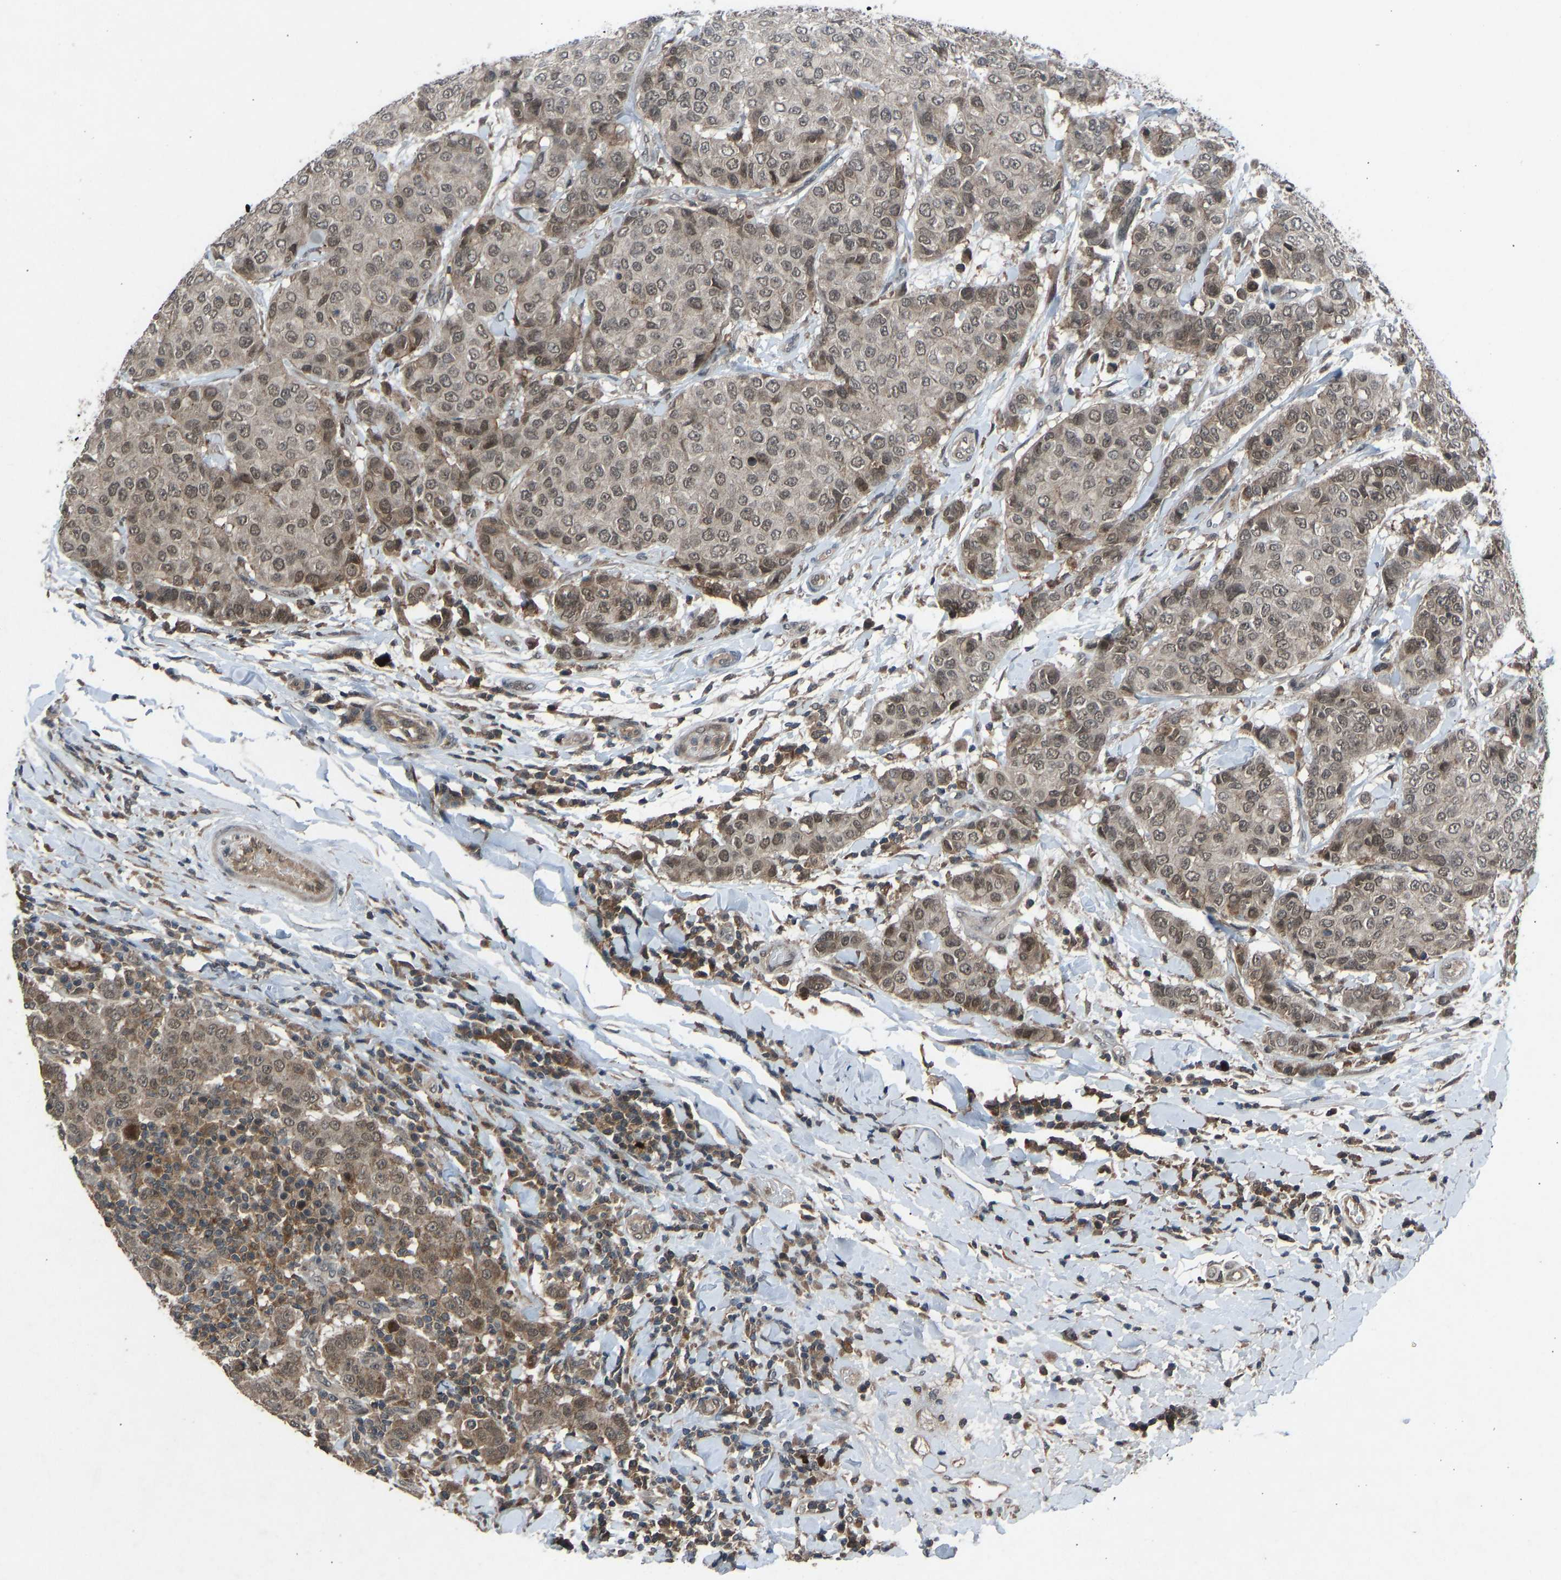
{"staining": {"intensity": "moderate", "quantity": ">75%", "location": "cytoplasmic/membranous,nuclear"}, "tissue": "breast cancer", "cell_type": "Tumor cells", "image_type": "cancer", "snomed": [{"axis": "morphology", "description": "Duct carcinoma"}, {"axis": "topography", "description": "Breast"}], "caption": "Breast cancer stained for a protein (brown) demonstrates moderate cytoplasmic/membranous and nuclear positive staining in about >75% of tumor cells.", "gene": "SLC43A1", "patient": {"sex": "female", "age": 27}}